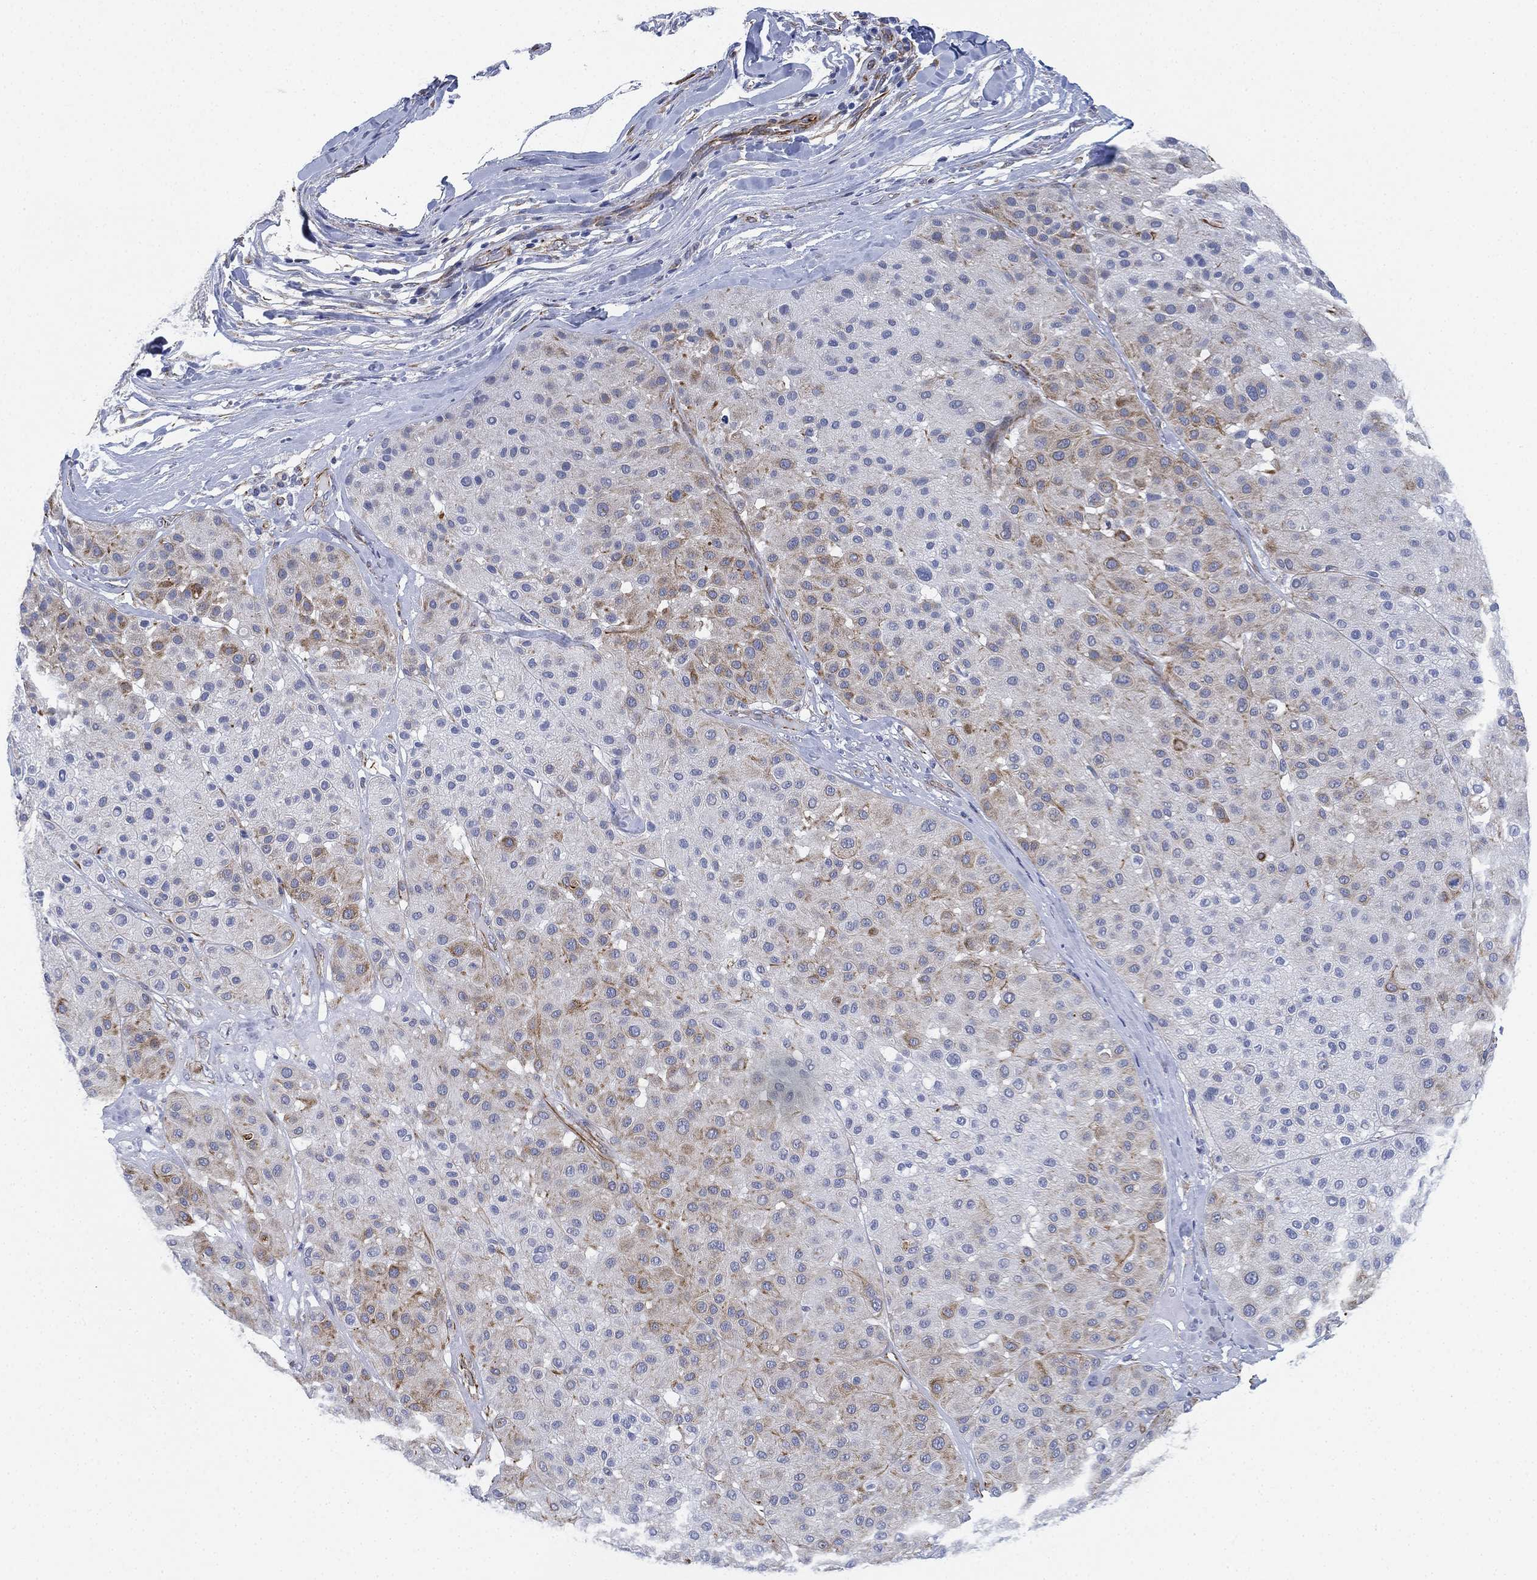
{"staining": {"intensity": "weak", "quantity": "<25%", "location": "cytoplasmic/membranous"}, "tissue": "melanoma", "cell_type": "Tumor cells", "image_type": "cancer", "snomed": [{"axis": "morphology", "description": "Malignant melanoma, Metastatic site"}, {"axis": "topography", "description": "Smooth muscle"}], "caption": "Immunohistochemistry (IHC) of malignant melanoma (metastatic site) exhibits no positivity in tumor cells. Nuclei are stained in blue.", "gene": "PSKH2", "patient": {"sex": "male", "age": 41}}